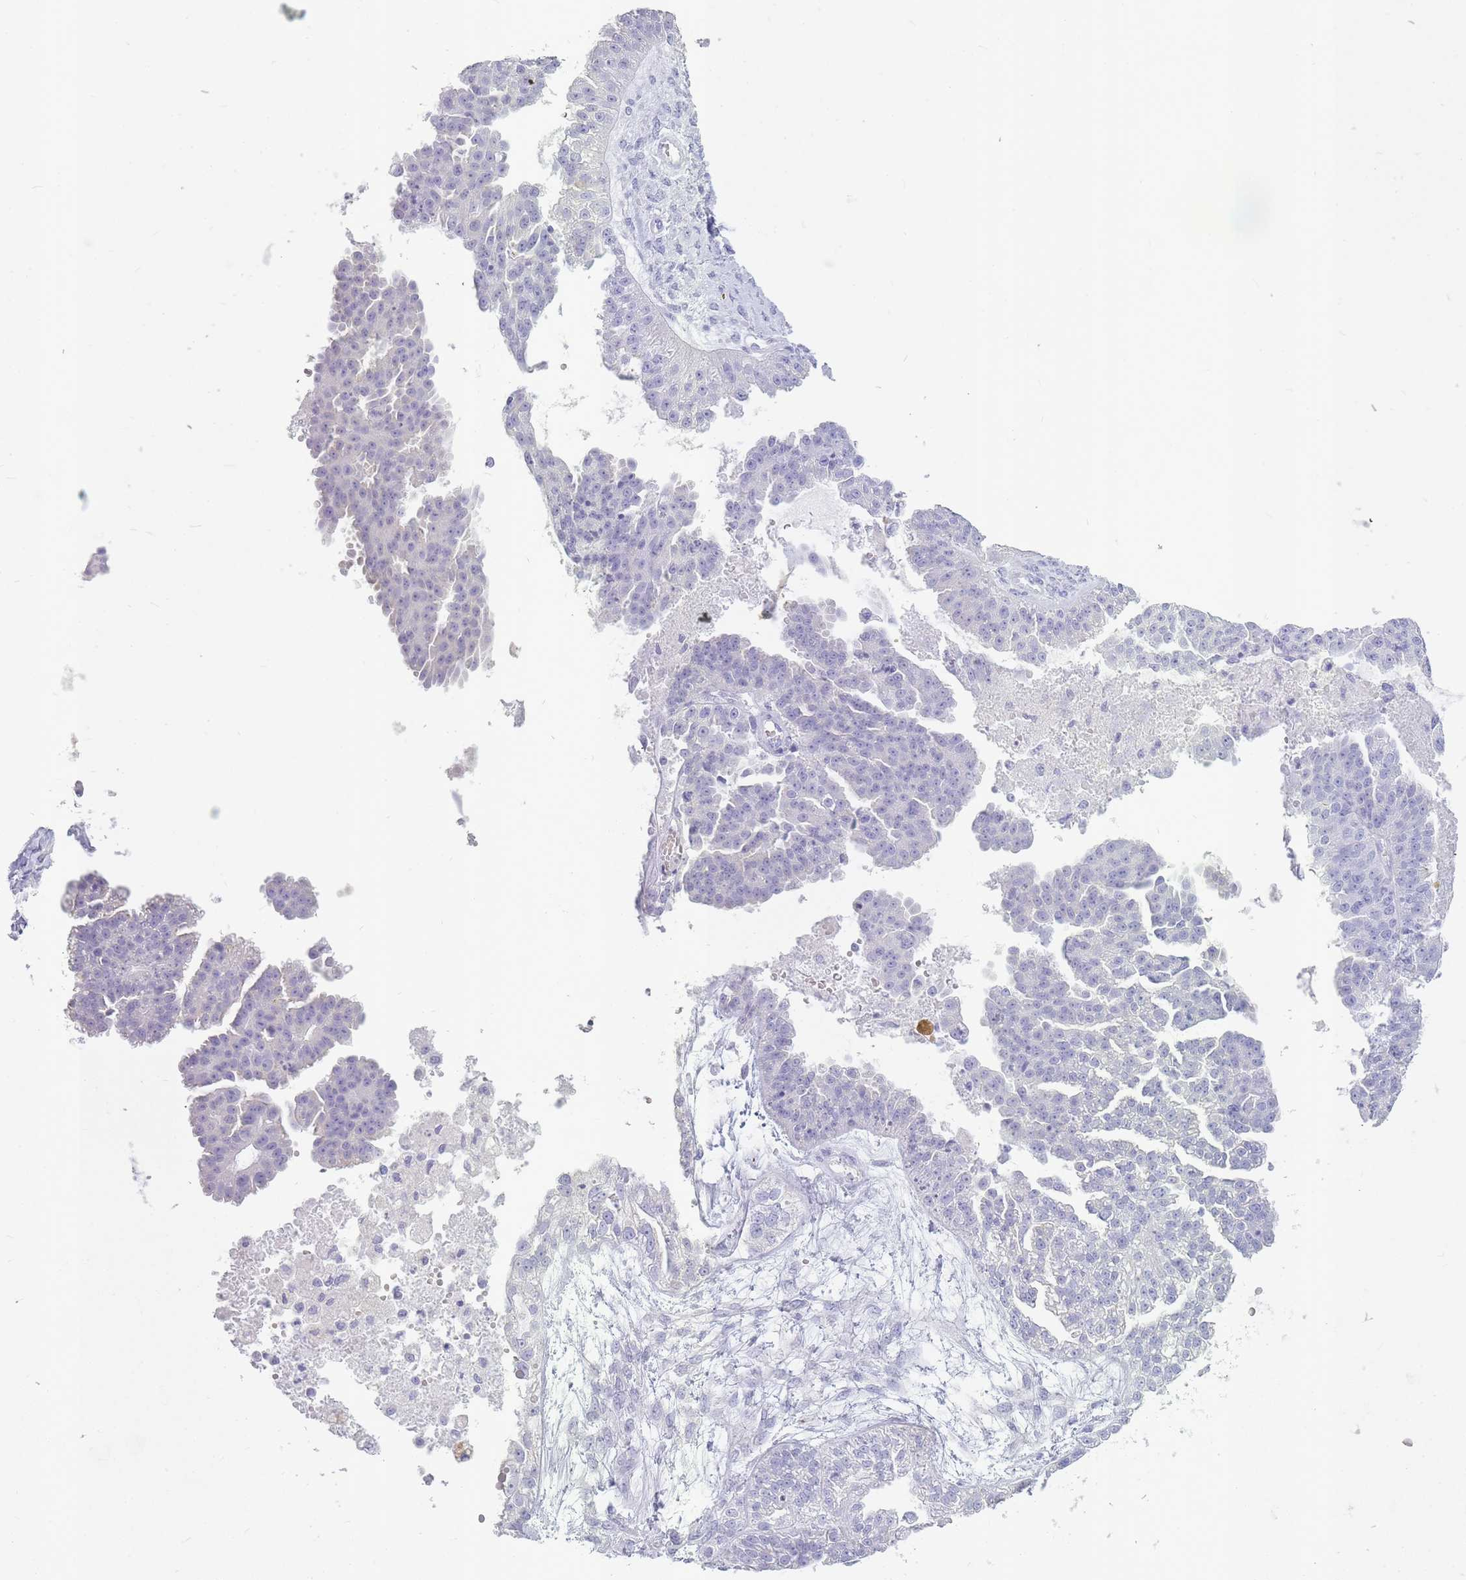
{"staining": {"intensity": "negative", "quantity": "none", "location": "none"}, "tissue": "ovarian cancer", "cell_type": "Tumor cells", "image_type": "cancer", "snomed": [{"axis": "morphology", "description": "Cystadenocarcinoma, serous, NOS"}, {"axis": "topography", "description": "Ovary"}], "caption": "DAB (3,3'-diaminobenzidine) immunohistochemical staining of human ovarian cancer displays no significant expression in tumor cells.", "gene": "INS", "patient": {"sex": "female", "age": 58}}